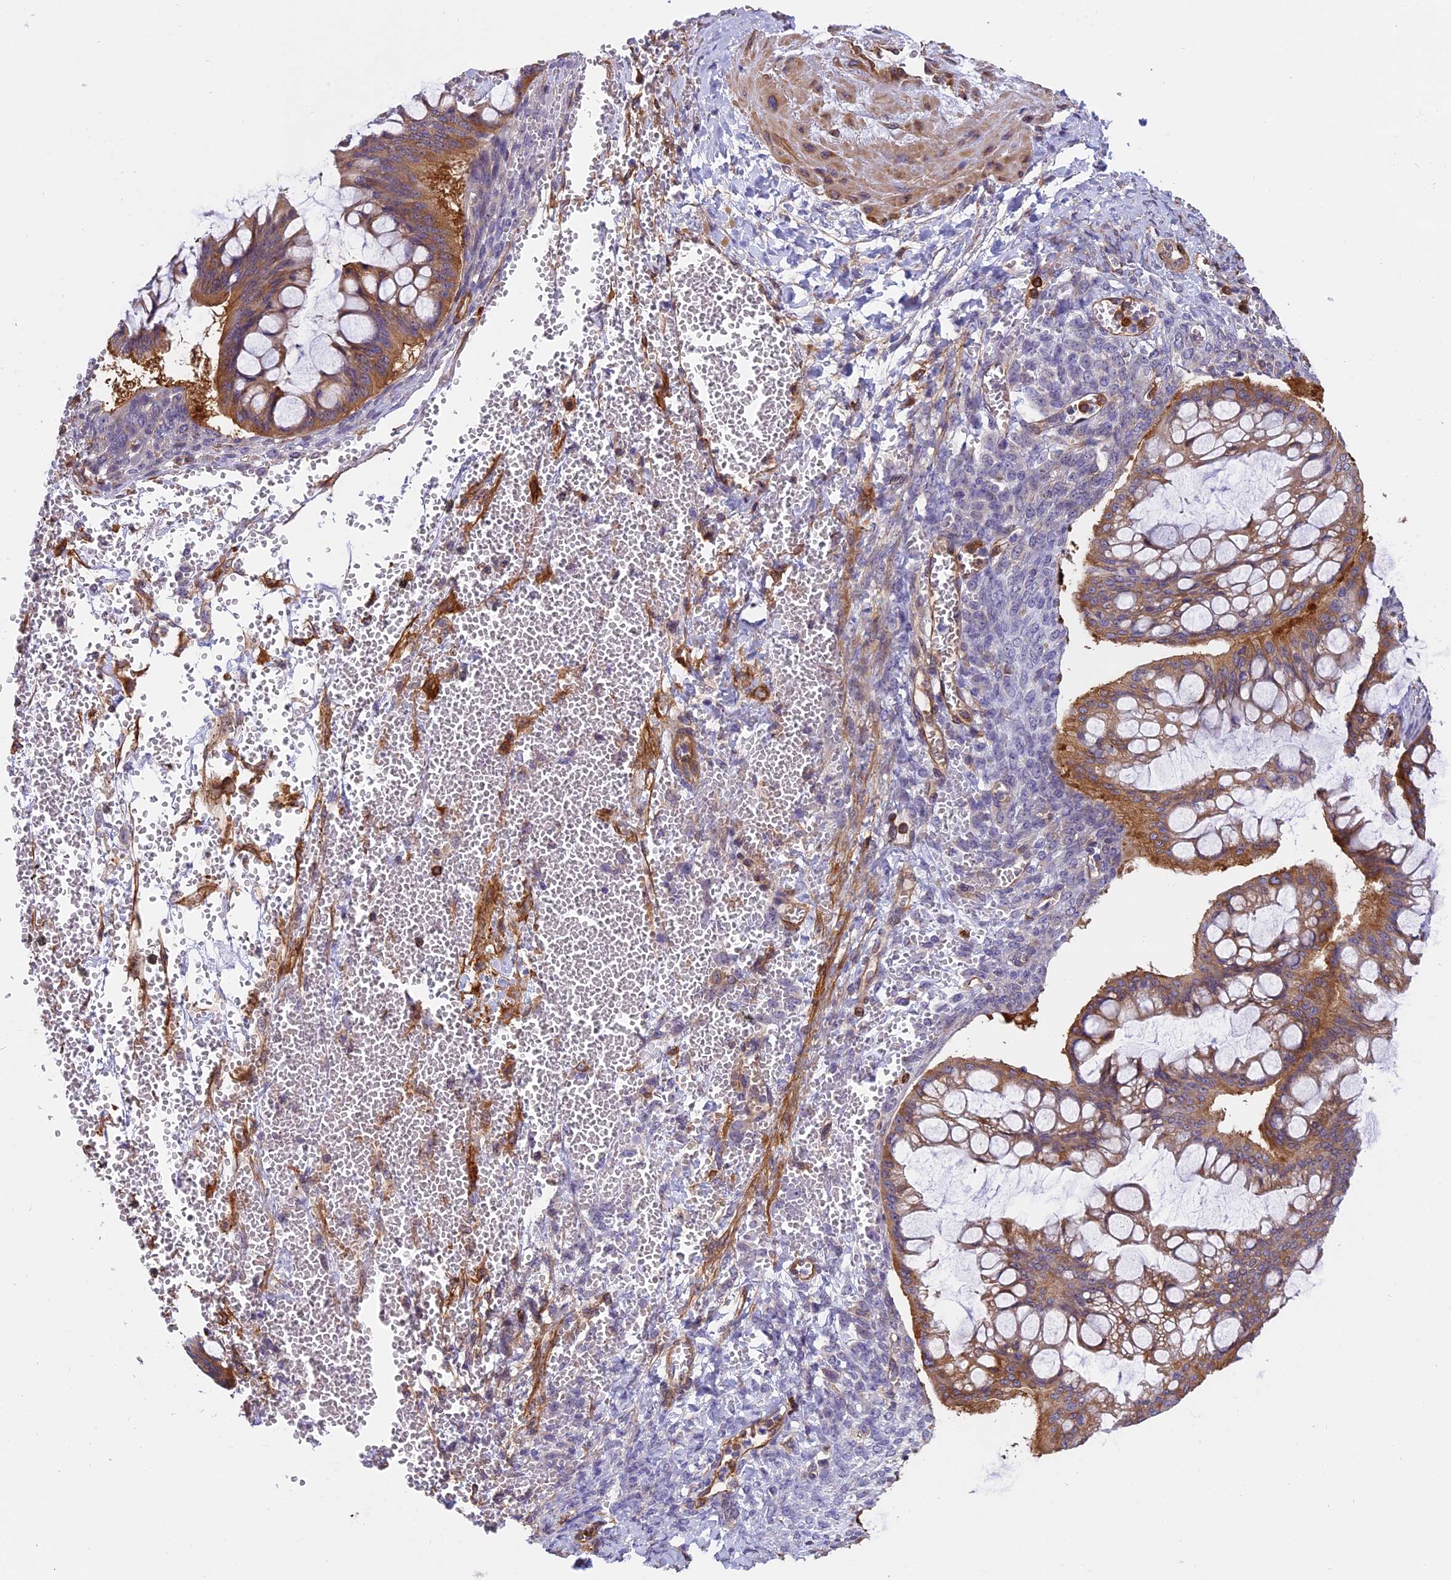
{"staining": {"intensity": "moderate", "quantity": ">75%", "location": "cytoplasmic/membranous"}, "tissue": "ovarian cancer", "cell_type": "Tumor cells", "image_type": "cancer", "snomed": [{"axis": "morphology", "description": "Cystadenocarcinoma, mucinous, NOS"}, {"axis": "topography", "description": "Ovary"}], "caption": "Ovarian mucinous cystadenocarcinoma tissue demonstrates moderate cytoplasmic/membranous positivity in about >75% of tumor cells, visualized by immunohistochemistry. The staining was performed using DAB (3,3'-diaminobenzidine), with brown indicating positive protein expression. Nuclei are stained blue with hematoxylin.", "gene": "EHBP1L1", "patient": {"sex": "female", "age": 73}}